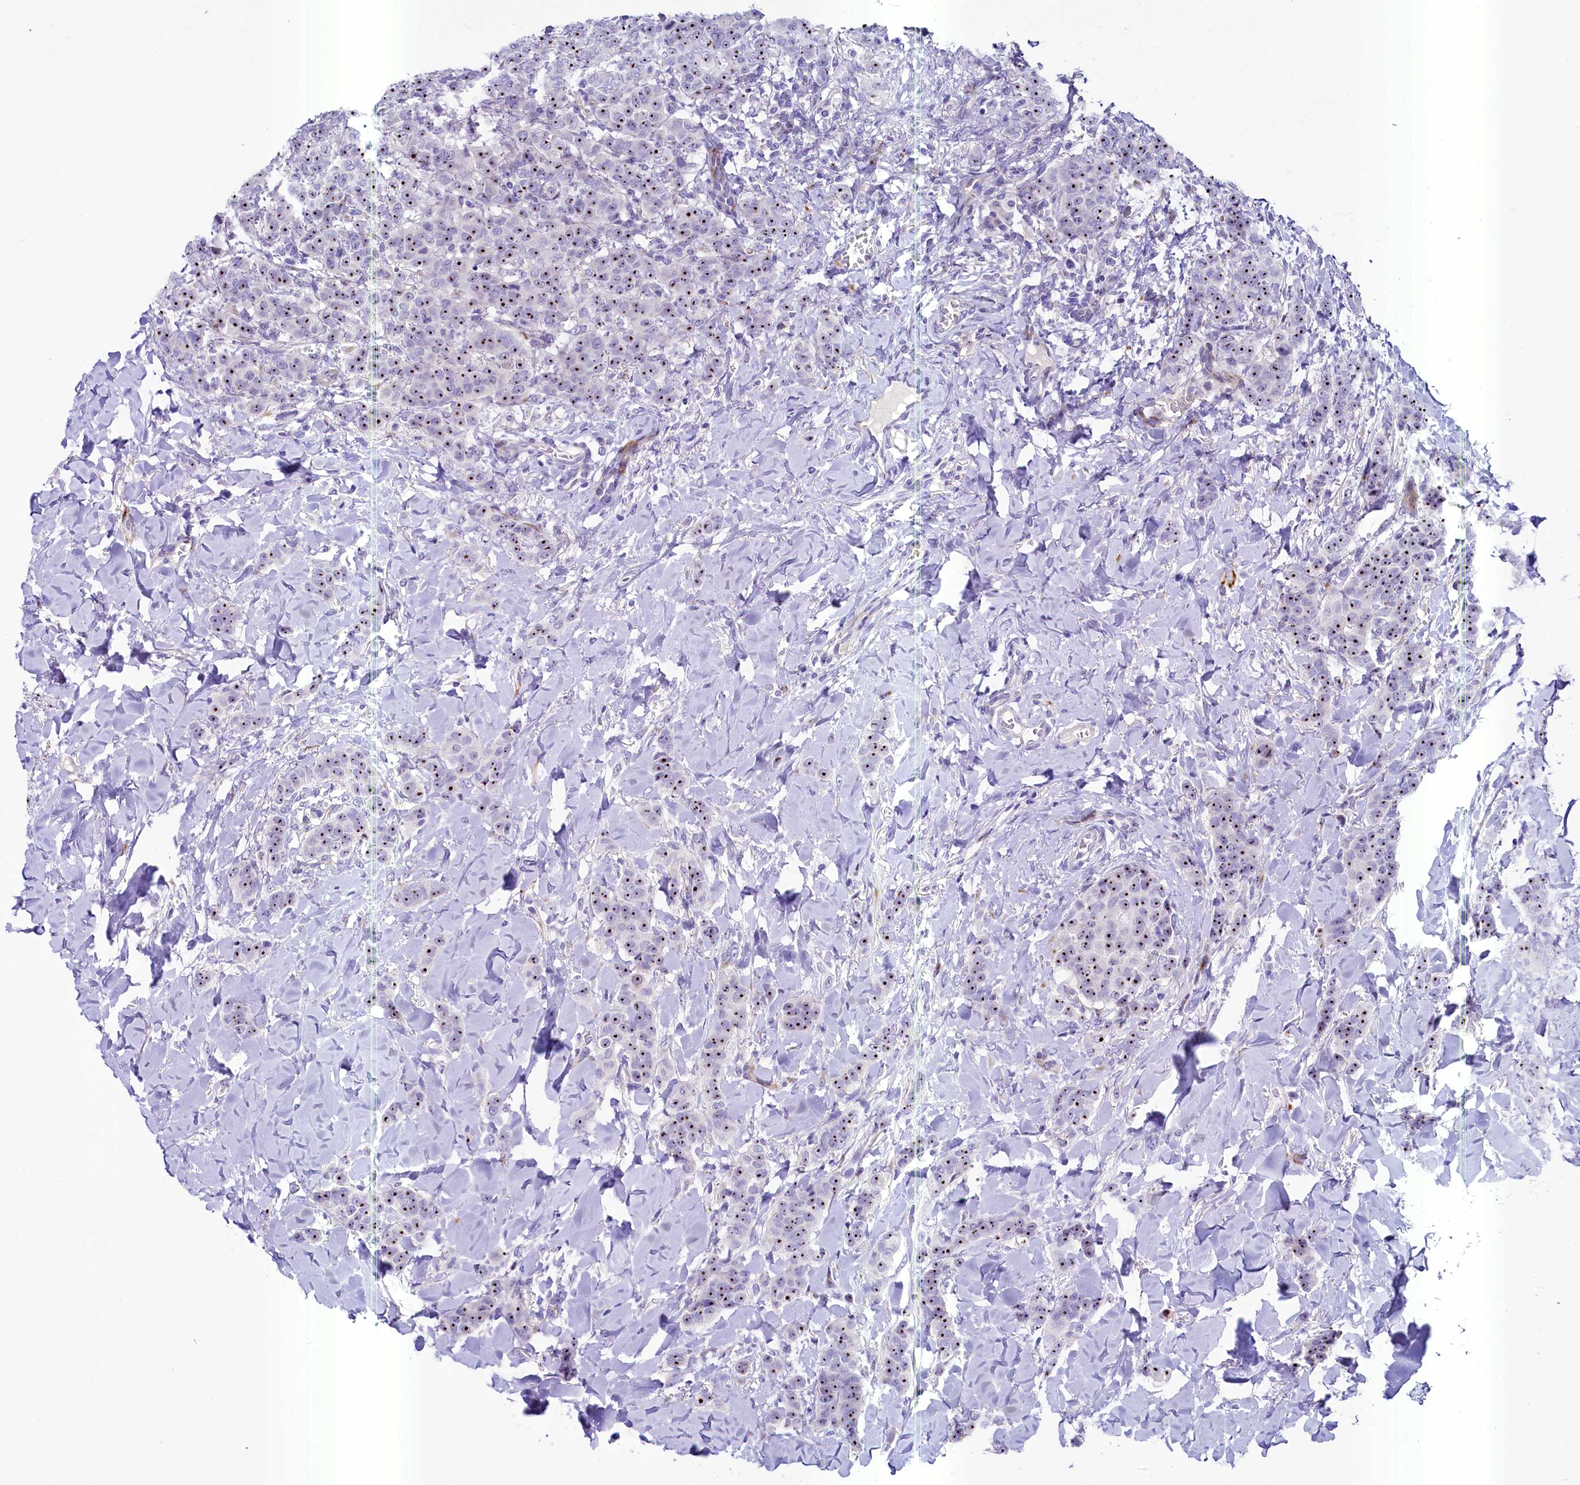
{"staining": {"intensity": "moderate", "quantity": ">75%", "location": "nuclear"}, "tissue": "breast cancer", "cell_type": "Tumor cells", "image_type": "cancer", "snomed": [{"axis": "morphology", "description": "Duct carcinoma"}, {"axis": "topography", "description": "Breast"}], "caption": "Human breast cancer stained with a brown dye reveals moderate nuclear positive staining in about >75% of tumor cells.", "gene": "SH3TC2", "patient": {"sex": "female", "age": 40}}